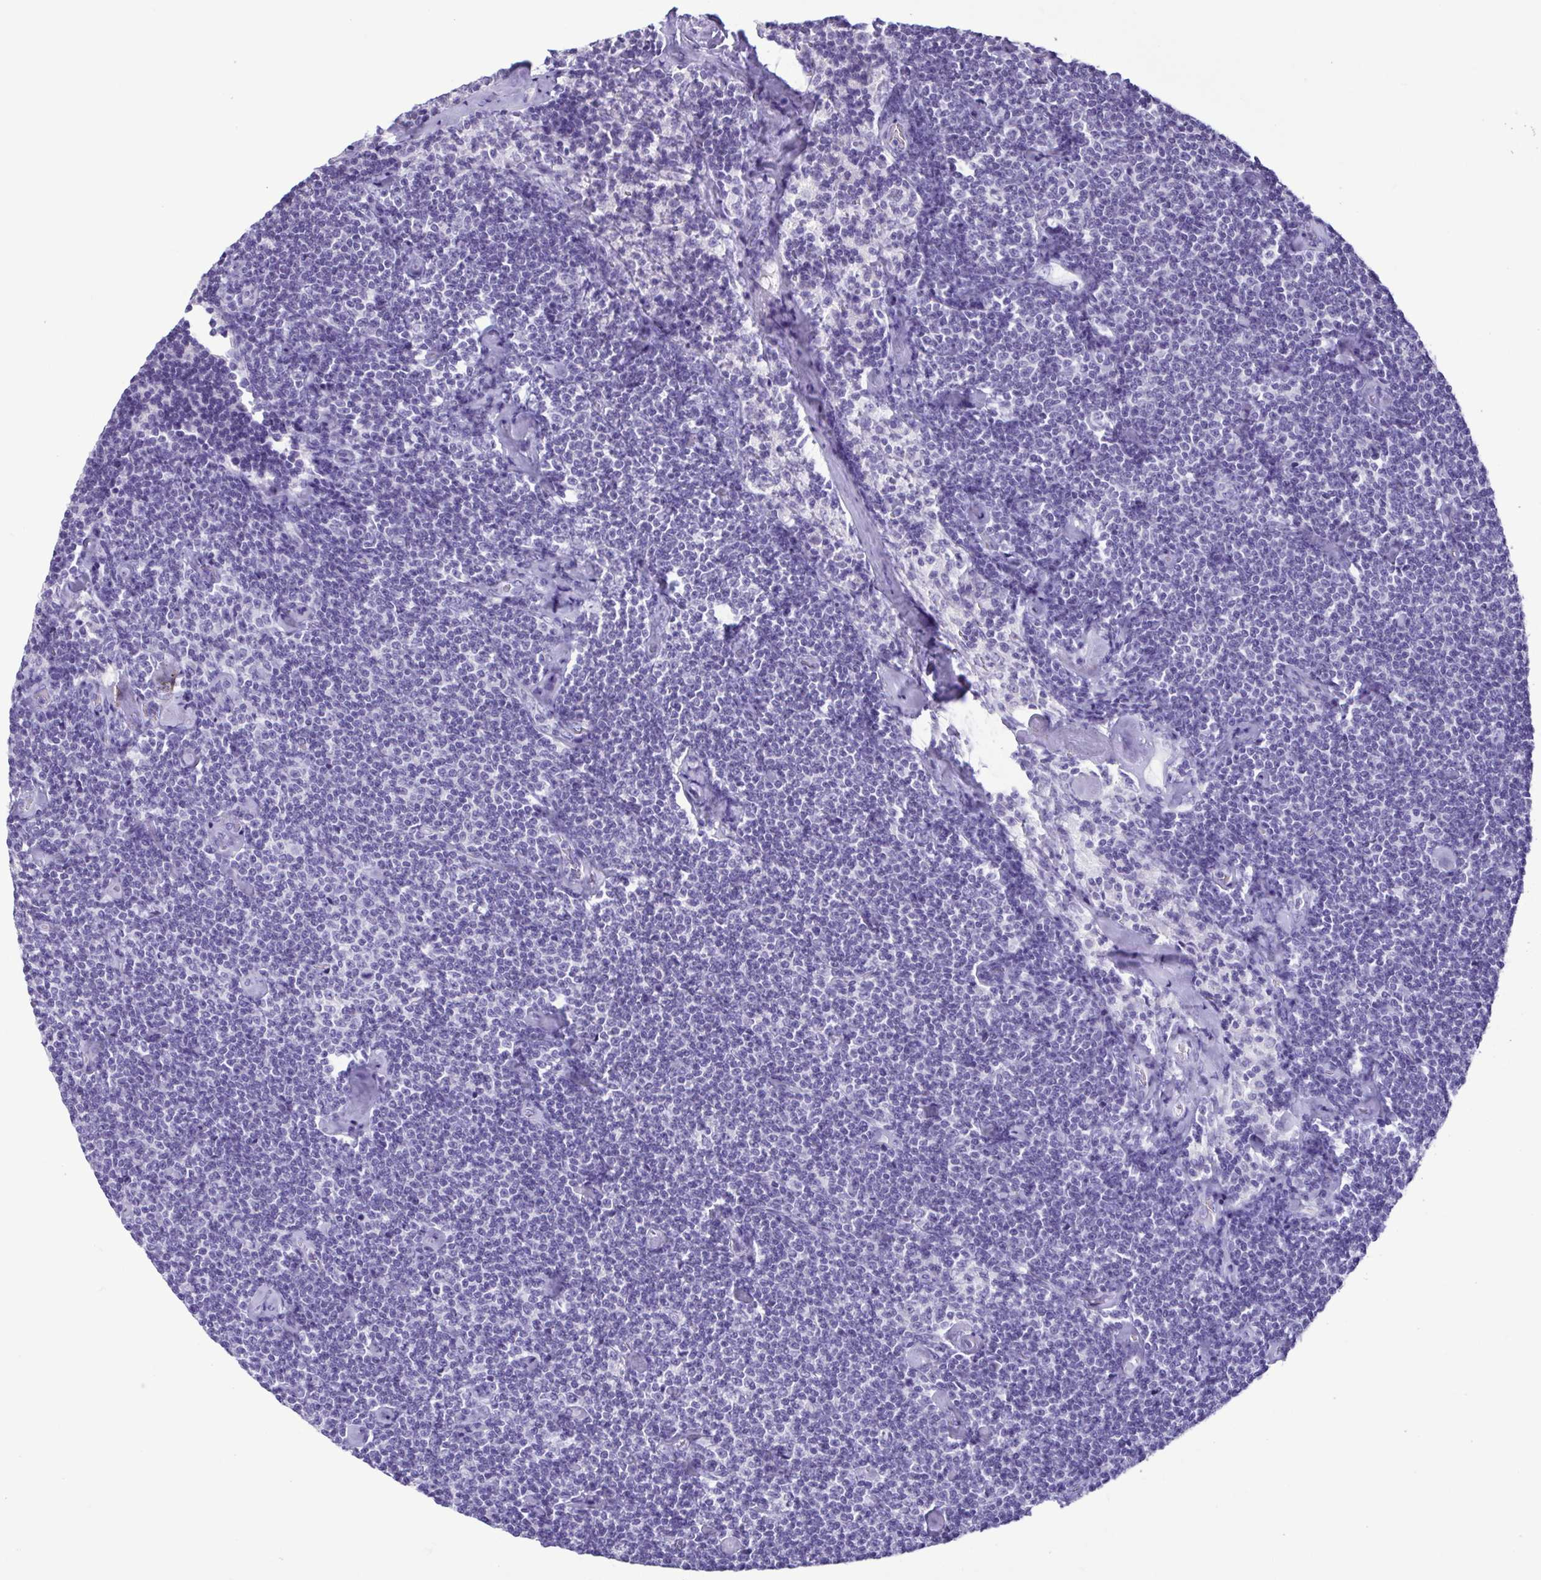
{"staining": {"intensity": "negative", "quantity": "none", "location": "none"}, "tissue": "lymphoma", "cell_type": "Tumor cells", "image_type": "cancer", "snomed": [{"axis": "morphology", "description": "Malignant lymphoma, non-Hodgkin's type, Low grade"}, {"axis": "topography", "description": "Lymph node"}], "caption": "Malignant lymphoma, non-Hodgkin's type (low-grade) stained for a protein using immunohistochemistry reveals no staining tumor cells.", "gene": "CBY2", "patient": {"sex": "male", "age": 81}}